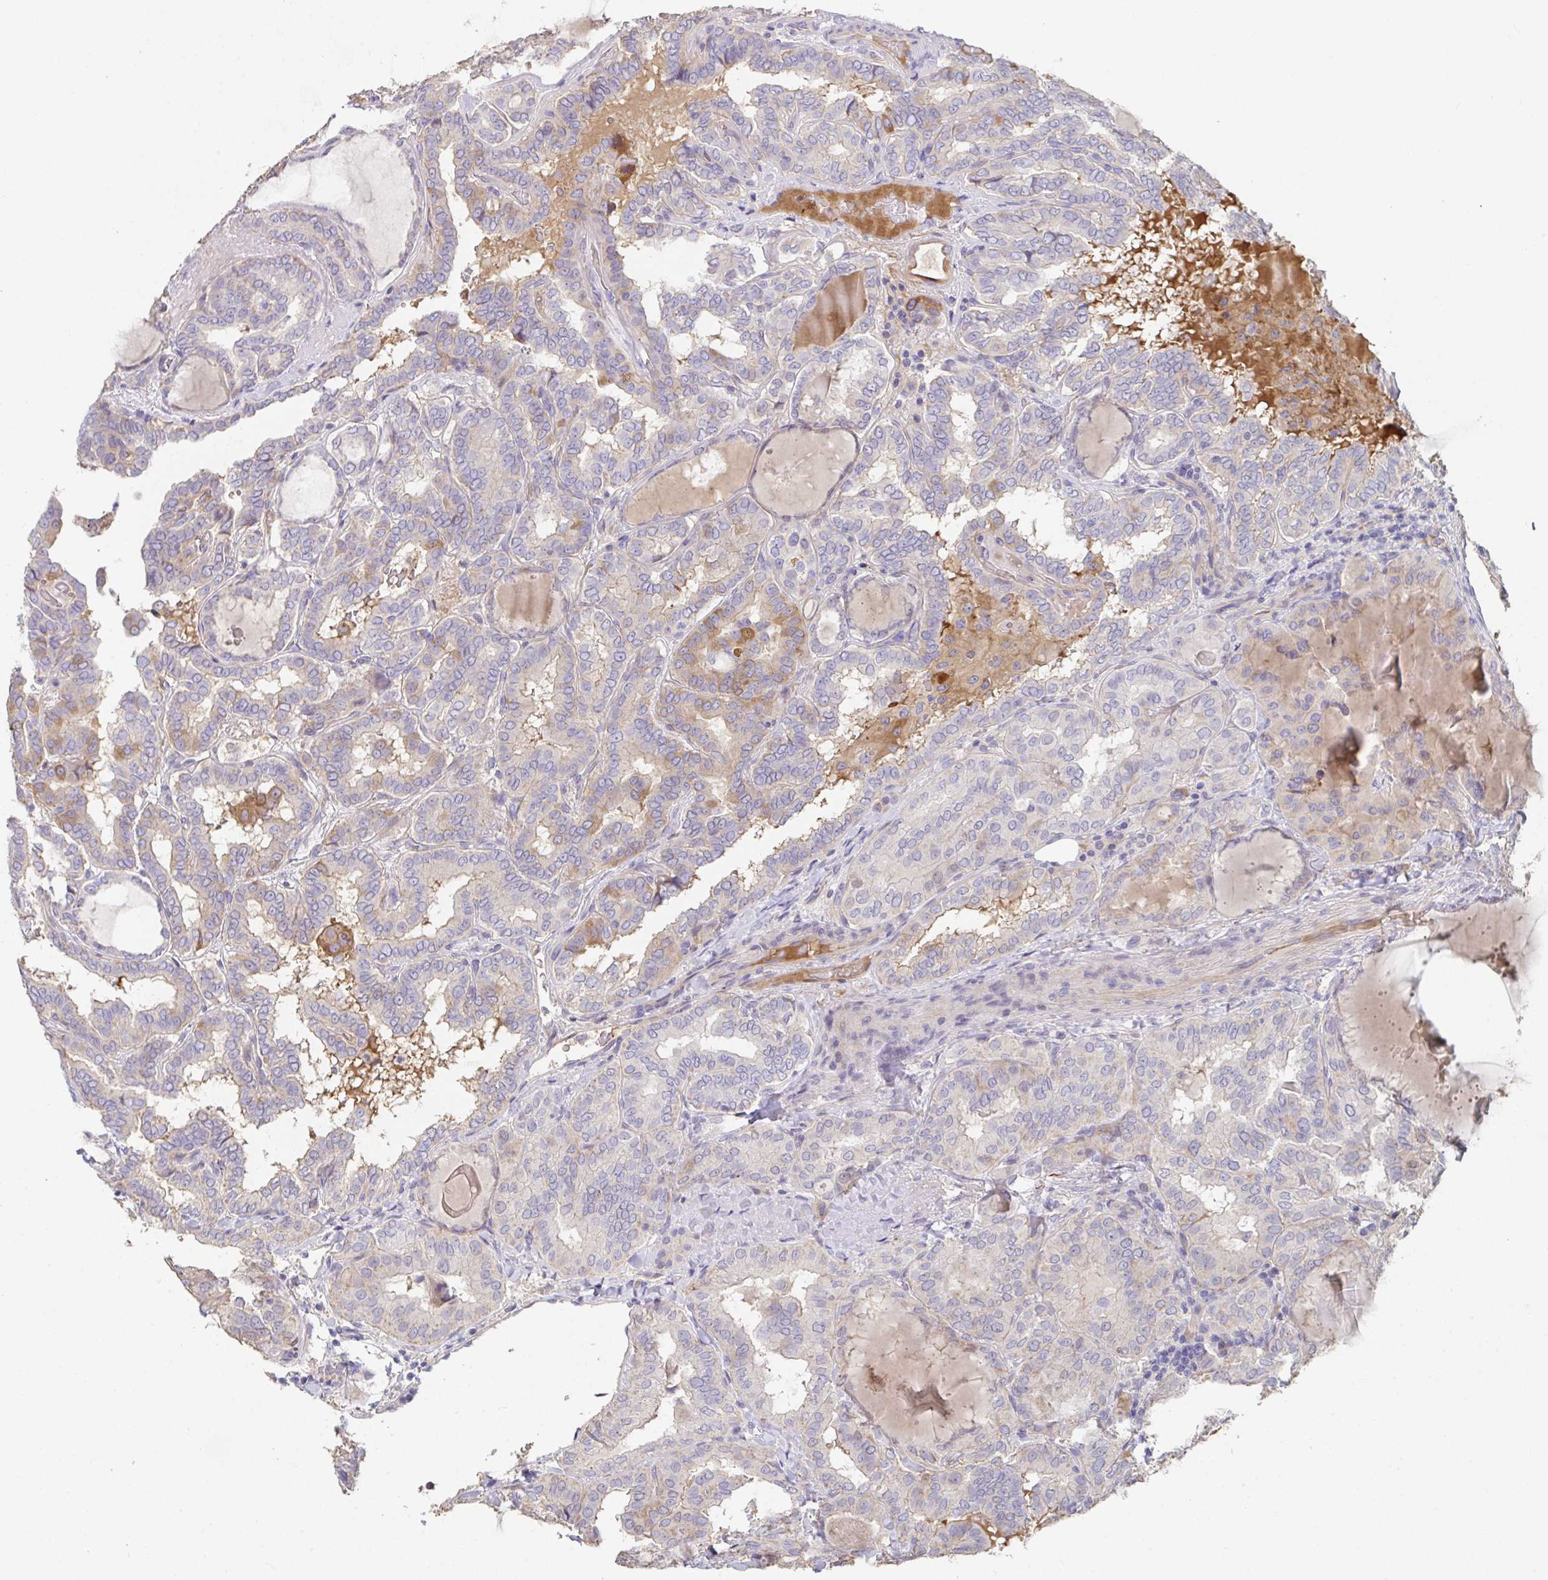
{"staining": {"intensity": "weak", "quantity": "<25%", "location": "cytoplasmic/membranous"}, "tissue": "thyroid cancer", "cell_type": "Tumor cells", "image_type": "cancer", "snomed": [{"axis": "morphology", "description": "Papillary adenocarcinoma, NOS"}, {"axis": "topography", "description": "Thyroid gland"}], "caption": "Immunohistochemistry photomicrograph of human thyroid cancer (papillary adenocarcinoma) stained for a protein (brown), which reveals no positivity in tumor cells.", "gene": "ANO5", "patient": {"sex": "female", "age": 46}}